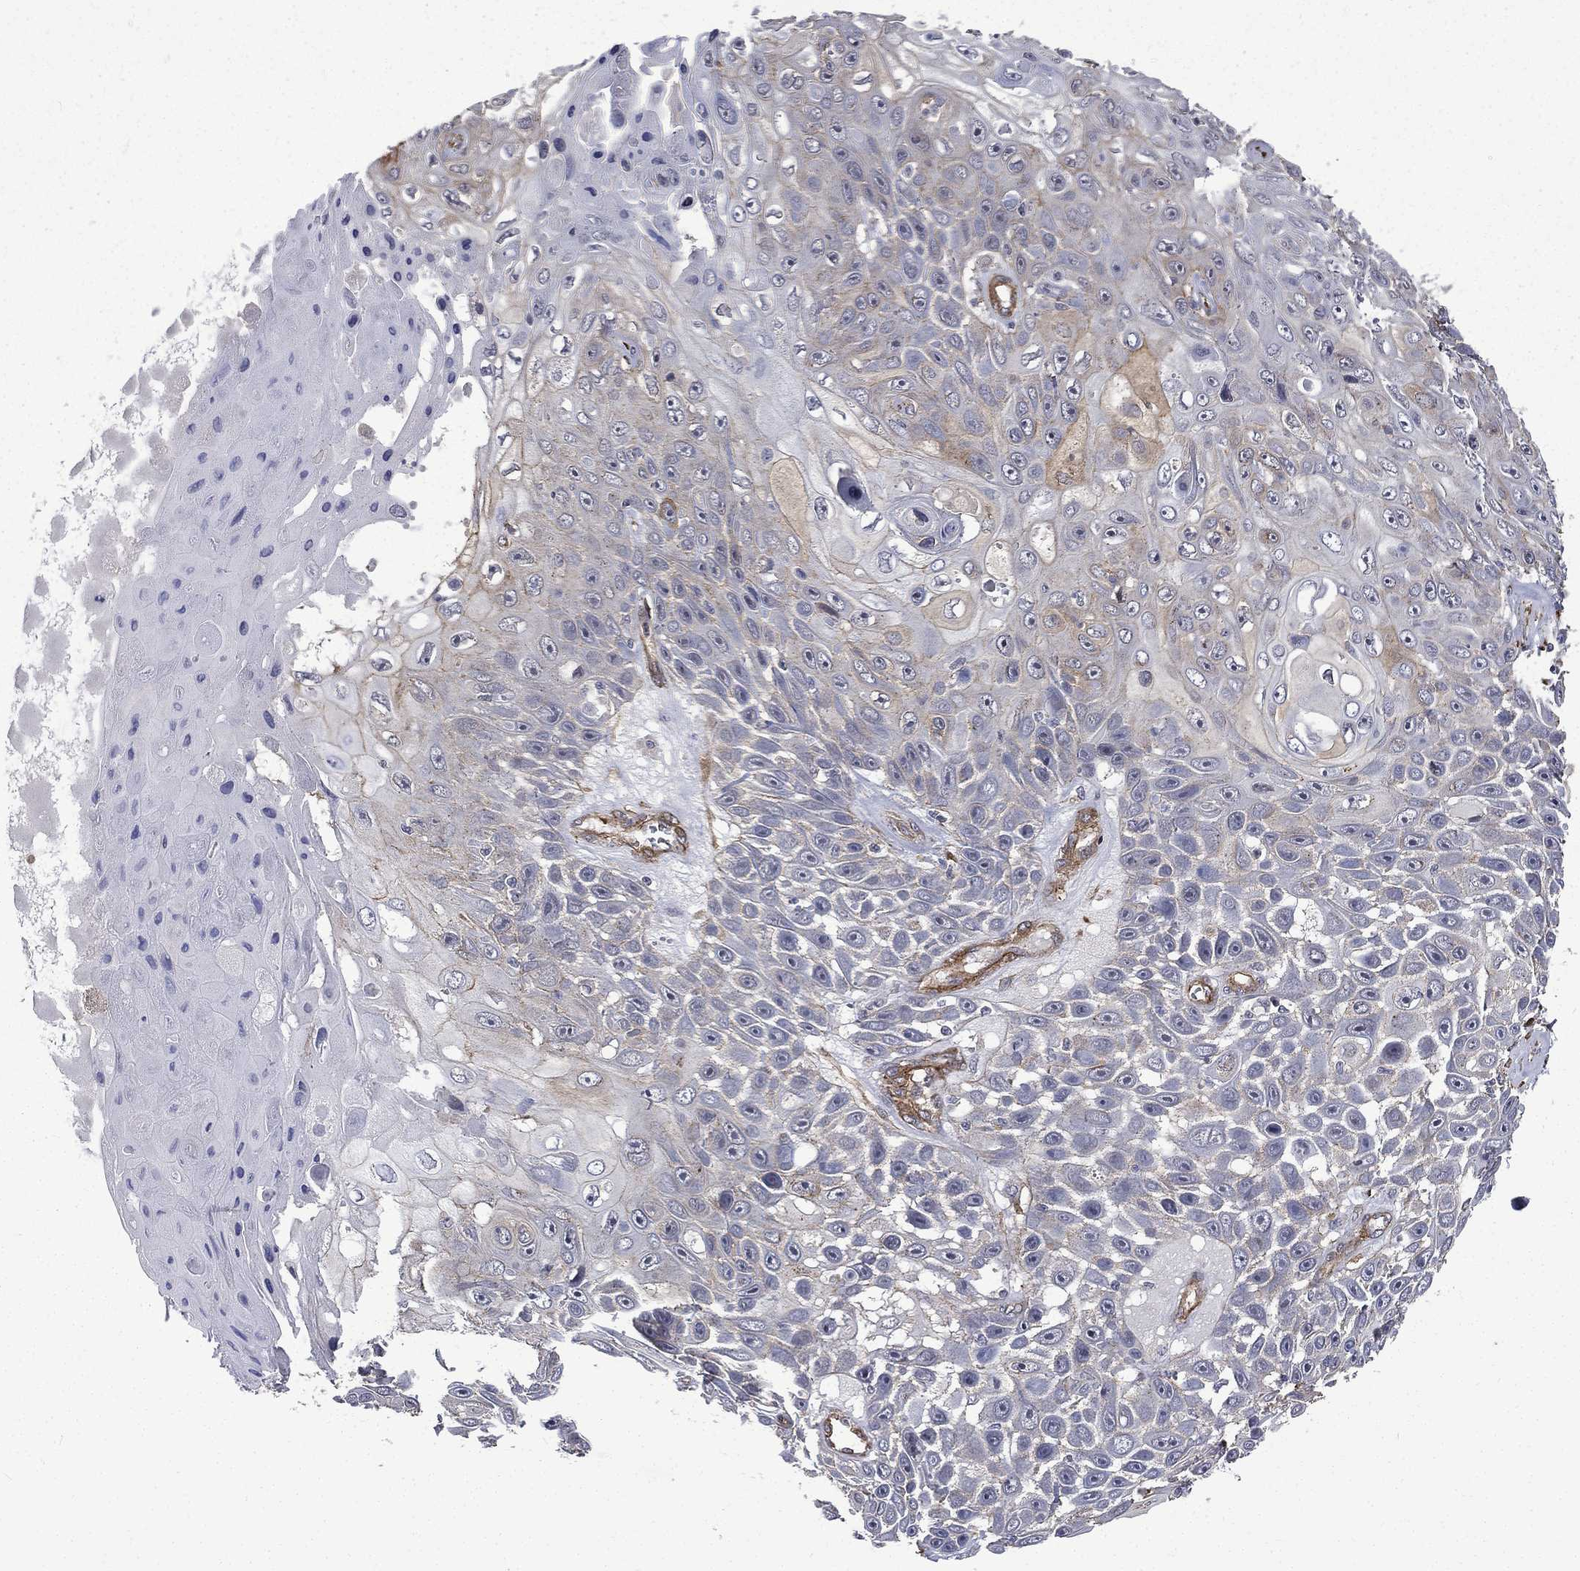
{"staining": {"intensity": "weak", "quantity": "<25%", "location": "cytoplasmic/membranous"}, "tissue": "skin cancer", "cell_type": "Tumor cells", "image_type": "cancer", "snomed": [{"axis": "morphology", "description": "Squamous cell carcinoma, NOS"}, {"axis": "topography", "description": "Skin"}], "caption": "This is an IHC histopathology image of skin cancer. There is no staining in tumor cells.", "gene": "PPFIBP1", "patient": {"sex": "male", "age": 82}}